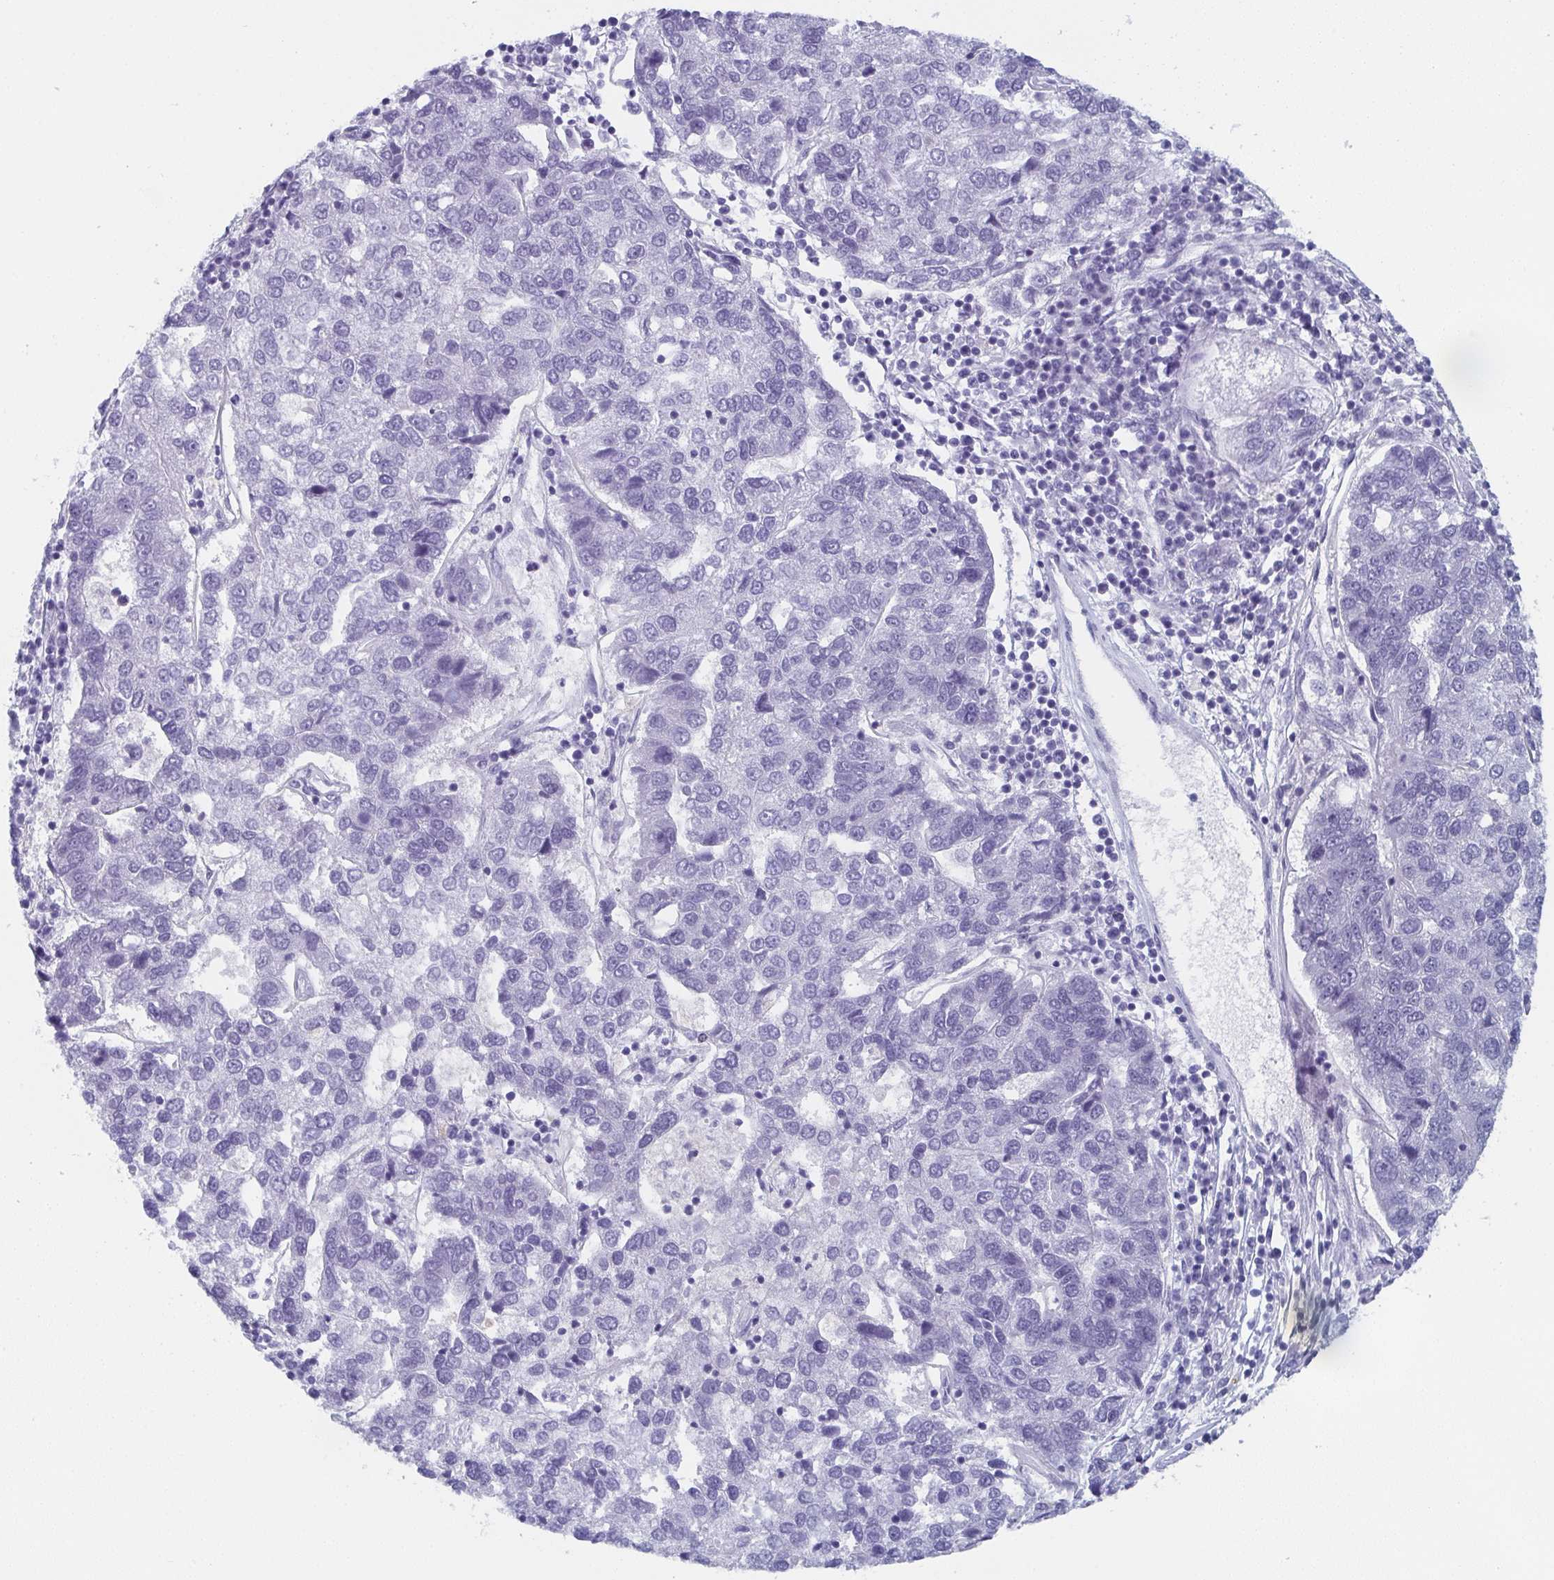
{"staining": {"intensity": "negative", "quantity": "none", "location": "none"}, "tissue": "pancreatic cancer", "cell_type": "Tumor cells", "image_type": "cancer", "snomed": [{"axis": "morphology", "description": "Adenocarcinoma, NOS"}, {"axis": "topography", "description": "Pancreas"}], "caption": "Tumor cells are negative for brown protein staining in pancreatic cancer (adenocarcinoma).", "gene": "DYDC2", "patient": {"sex": "female", "age": 61}}